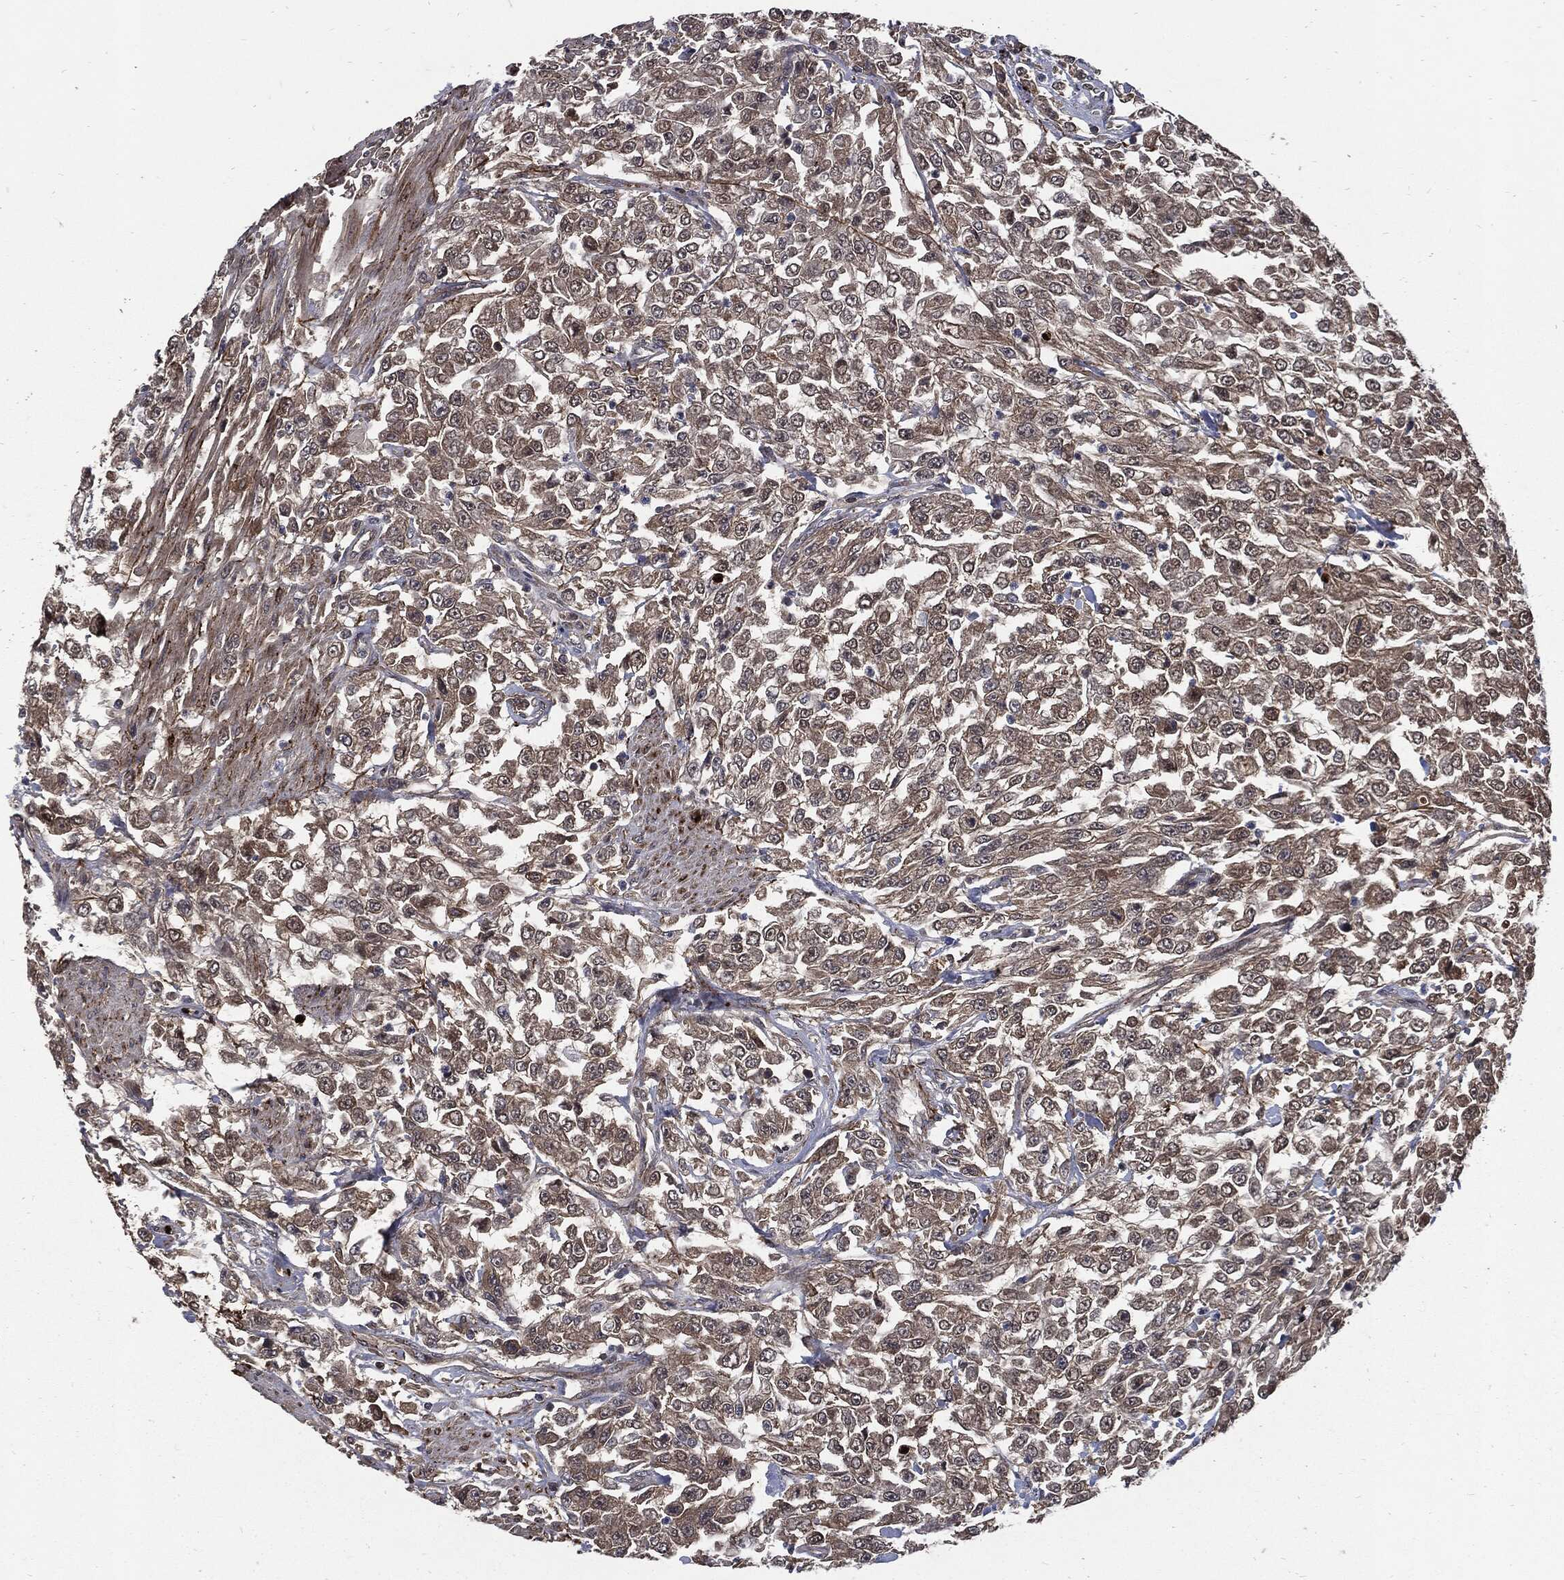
{"staining": {"intensity": "weak", "quantity": "25%-75%", "location": "cytoplasmic/membranous"}, "tissue": "urothelial cancer", "cell_type": "Tumor cells", "image_type": "cancer", "snomed": [{"axis": "morphology", "description": "Urothelial carcinoma, High grade"}, {"axis": "topography", "description": "Urinary bladder"}], "caption": "Approximately 25%-75% of tumor cells in urothelial cancer display weak cytoplasmic/membranous protein expression as visualized by brown immunohistochemical staining.", "gene": "CLU", "patient": {"sex": "male", "age": 46}}